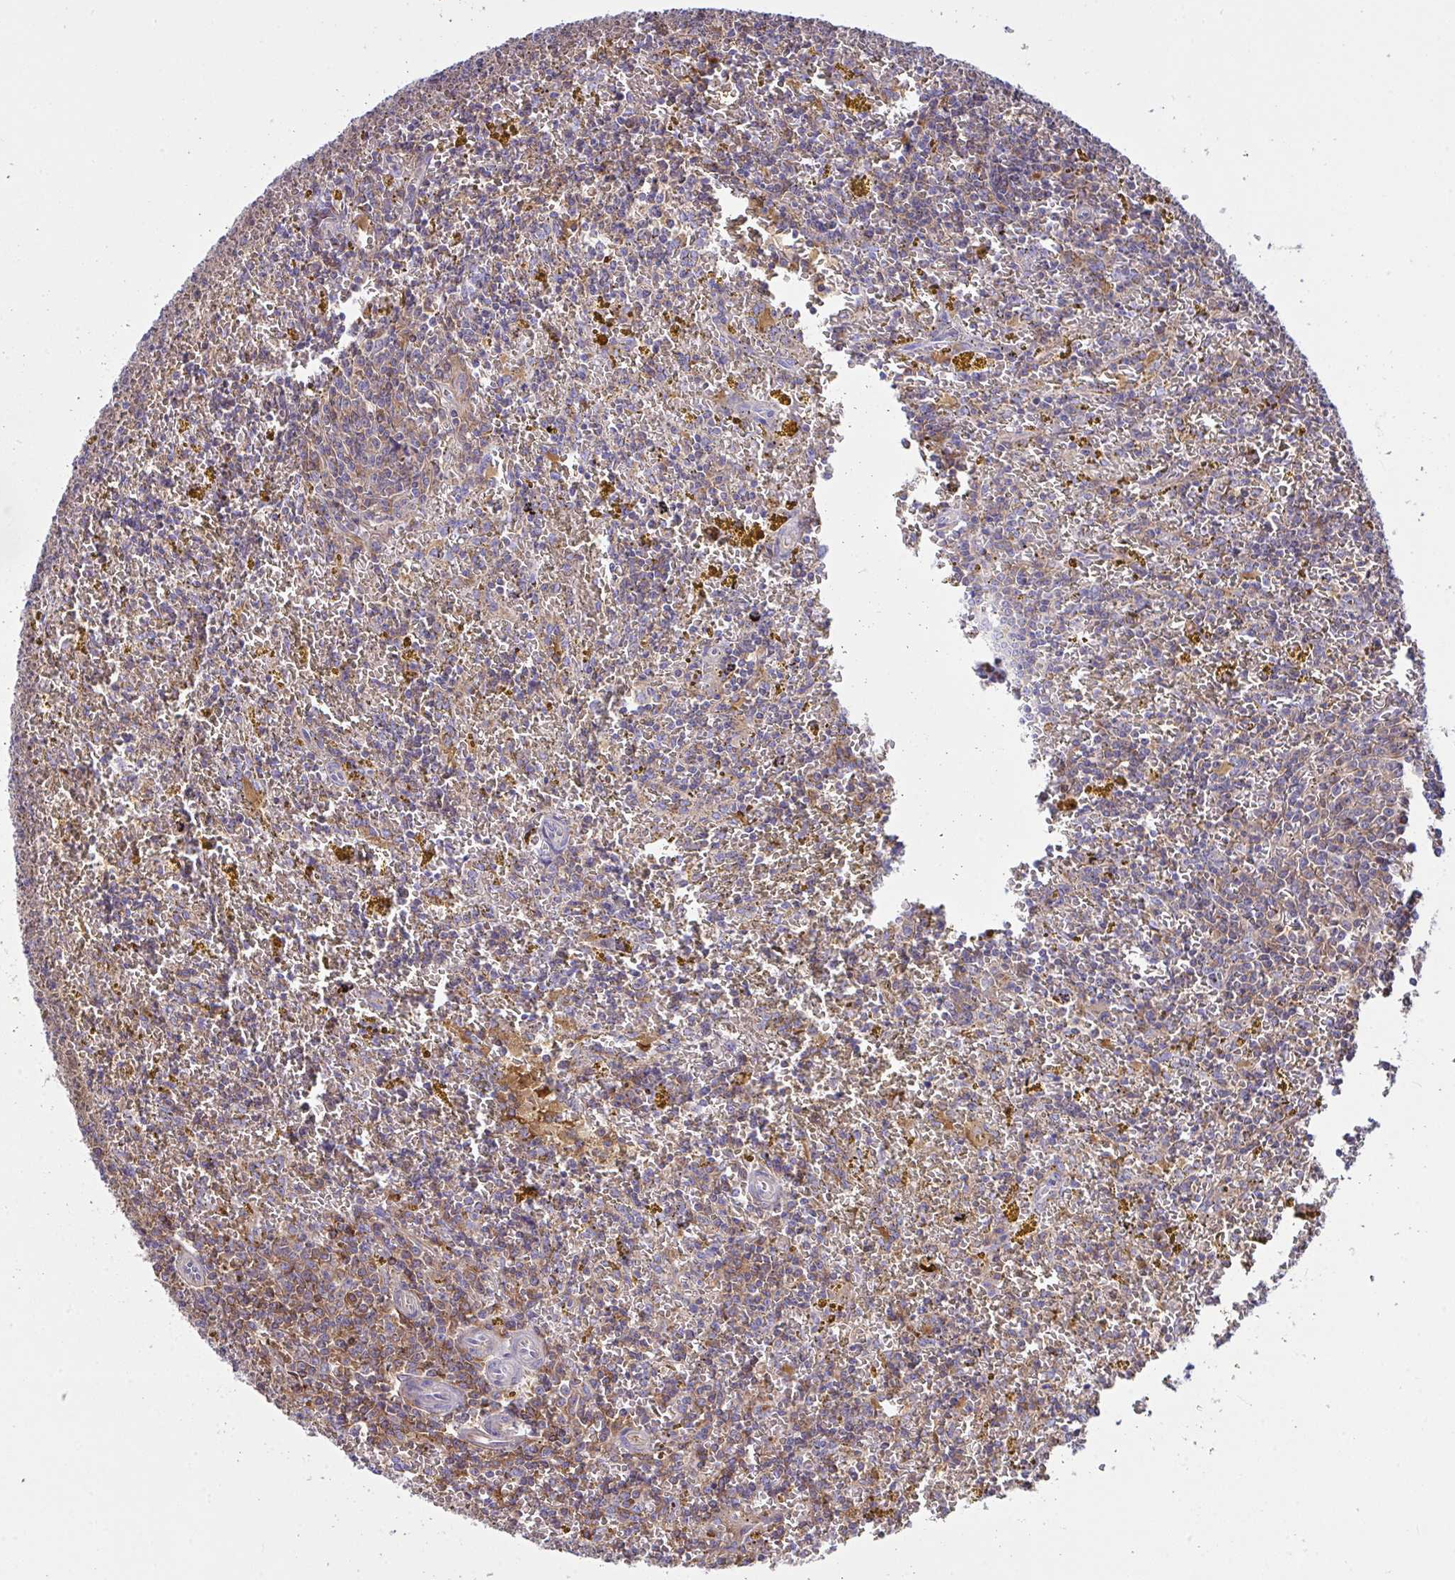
{"staining": {"intensity": "moderate", "quantity": ">75%", "location": "cytoplasmic/membranous"}, "tissue": "lymphoma", "cell_type": "Tumor cells", "image_type": "cancer", "snomed": [{"axis": "morphology", "description": "Malignant lymphoma, non-Hodgkin's type, Low grade"}, {"axis": "topography", "description": "Spleen"}, {"axis": "topography", "description": "Lymph node"}], "caption": "This photomicrograph demonstrates immunohistochemistry staining of human lymphoma, with medium moderate cytoplasmic/membranous staining in about >75% of tumor cells.", "gene": "TSC22D3", "patient": {"sex": "female", "age": 66}}